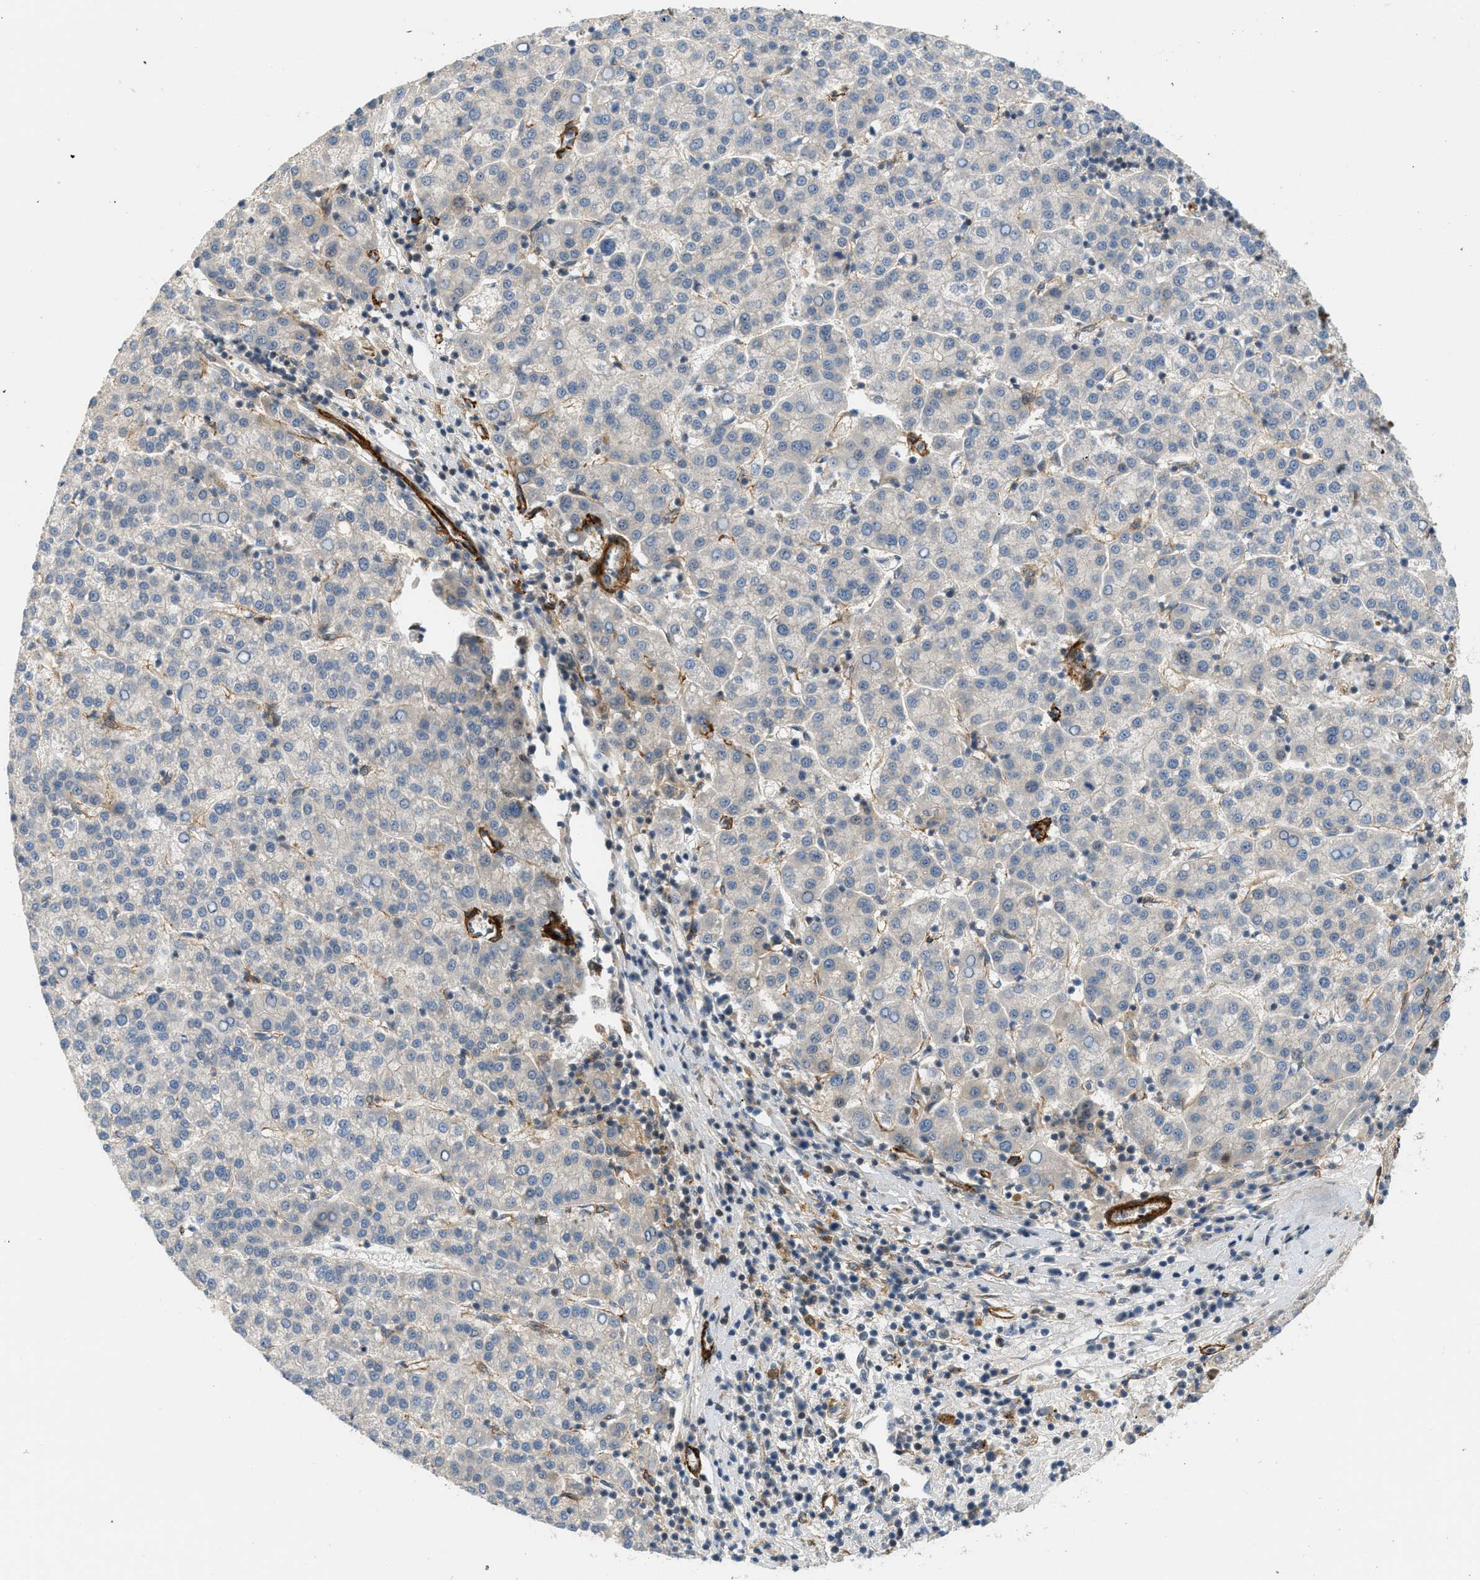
{"staining": {"intensity": "negative", "quantity": "none", "location": "none"}, "tissue": "liver cancer", "cell_type": "Tumor cells", "image_type": "cancer", "snomed": [{"axis": "morphology", "description": "Carcinoma, Hepatocellular, NOS"}, {"axis": "topography", "description": "Liver"}], "caption": "Tumor cells show no significant positivity in liver cancer. (DAB (3,3'-diaminobenzidine) IHC with hematoxylin counter stain).", "gene": "EDNRA", "patient": {"sex": "female", "age": 58}}